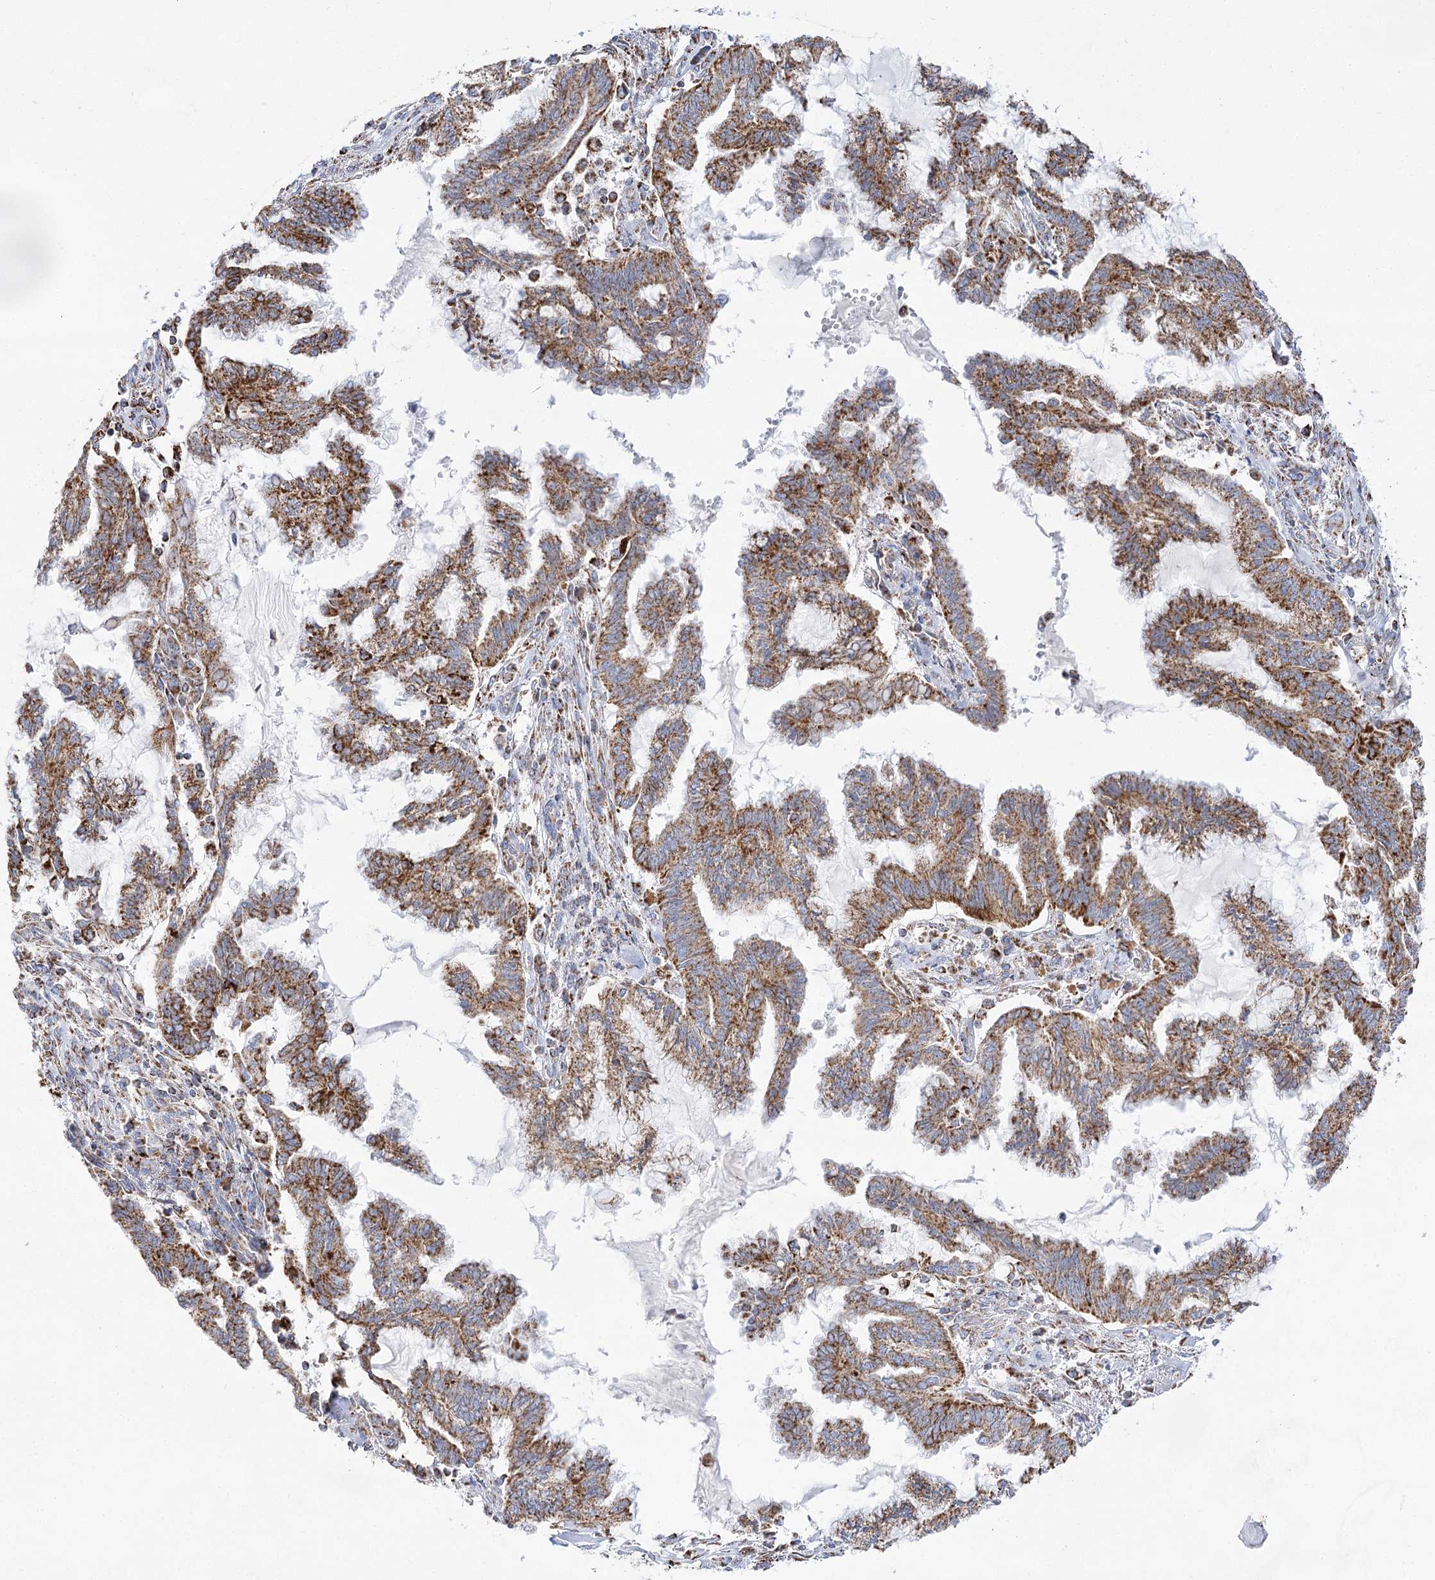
{"staining": {"intensity": "moderate", "quantity": ">75%", "location": "cytoplasmic/membranous"}, "tissue": "endometrial cancer", "cell_type": "Tumor cells", "image_type": "cancer", "snomed": [{"axis": "morphology", "description": "Adenocarcinoma, NOS"}, {"axis": "topography", "description": "Endometrium"}], "caption": "The immunohistochemical stain highlights moderate cytoplasmic/membranous positivity in tumor cells of endometrial cancer tissue. The staining was performed using DAB to visualize the protein expression in brown, while the nuclei were stained in blue with hematoxylin (Magnification: 20x).", "gene": "NADK2", "patient": {"sex": "female", "age": 86}}